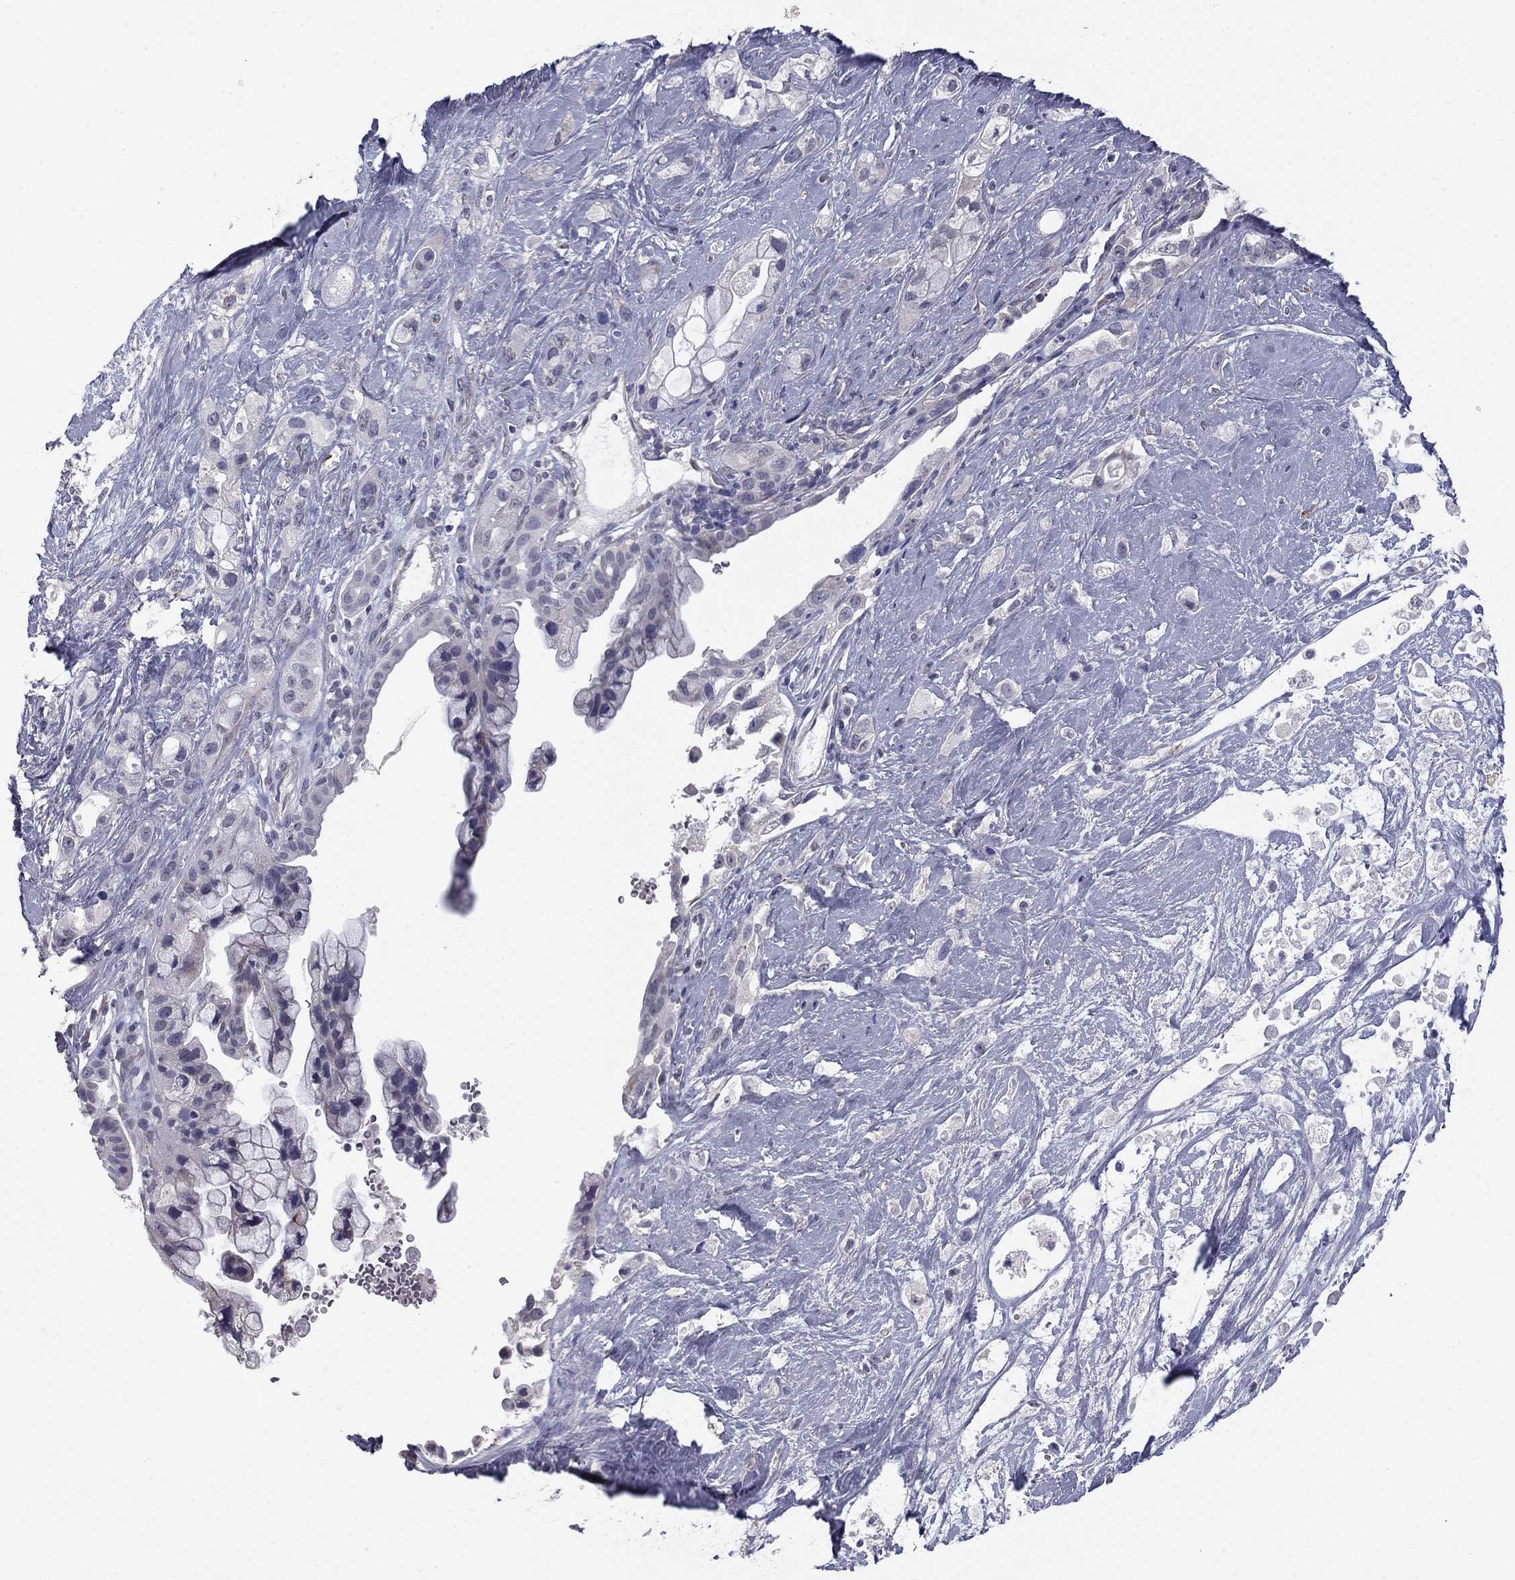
{"staining": {"intensity": "negative", "quantity": "none", "location": "none"}, "tissue": "pancreatic cancer", "cell_type": "Tumor cells", "image_type": "cancer", "snomed": [{"axis": "morphology", "description": "Adenocarcinoma, NOS"}, {"axis": "topography", "description": "Pancreas"}], "caption": "Tumor cells are negative for protein expression in human pancreatic cancer (adenocarcinoma). The staining is performed using DAB brown chromogen with nuclei counter-stained in using hematoxylin.", "gene": "PRRT2", "patient": {"sex": "male", "age": 44}}